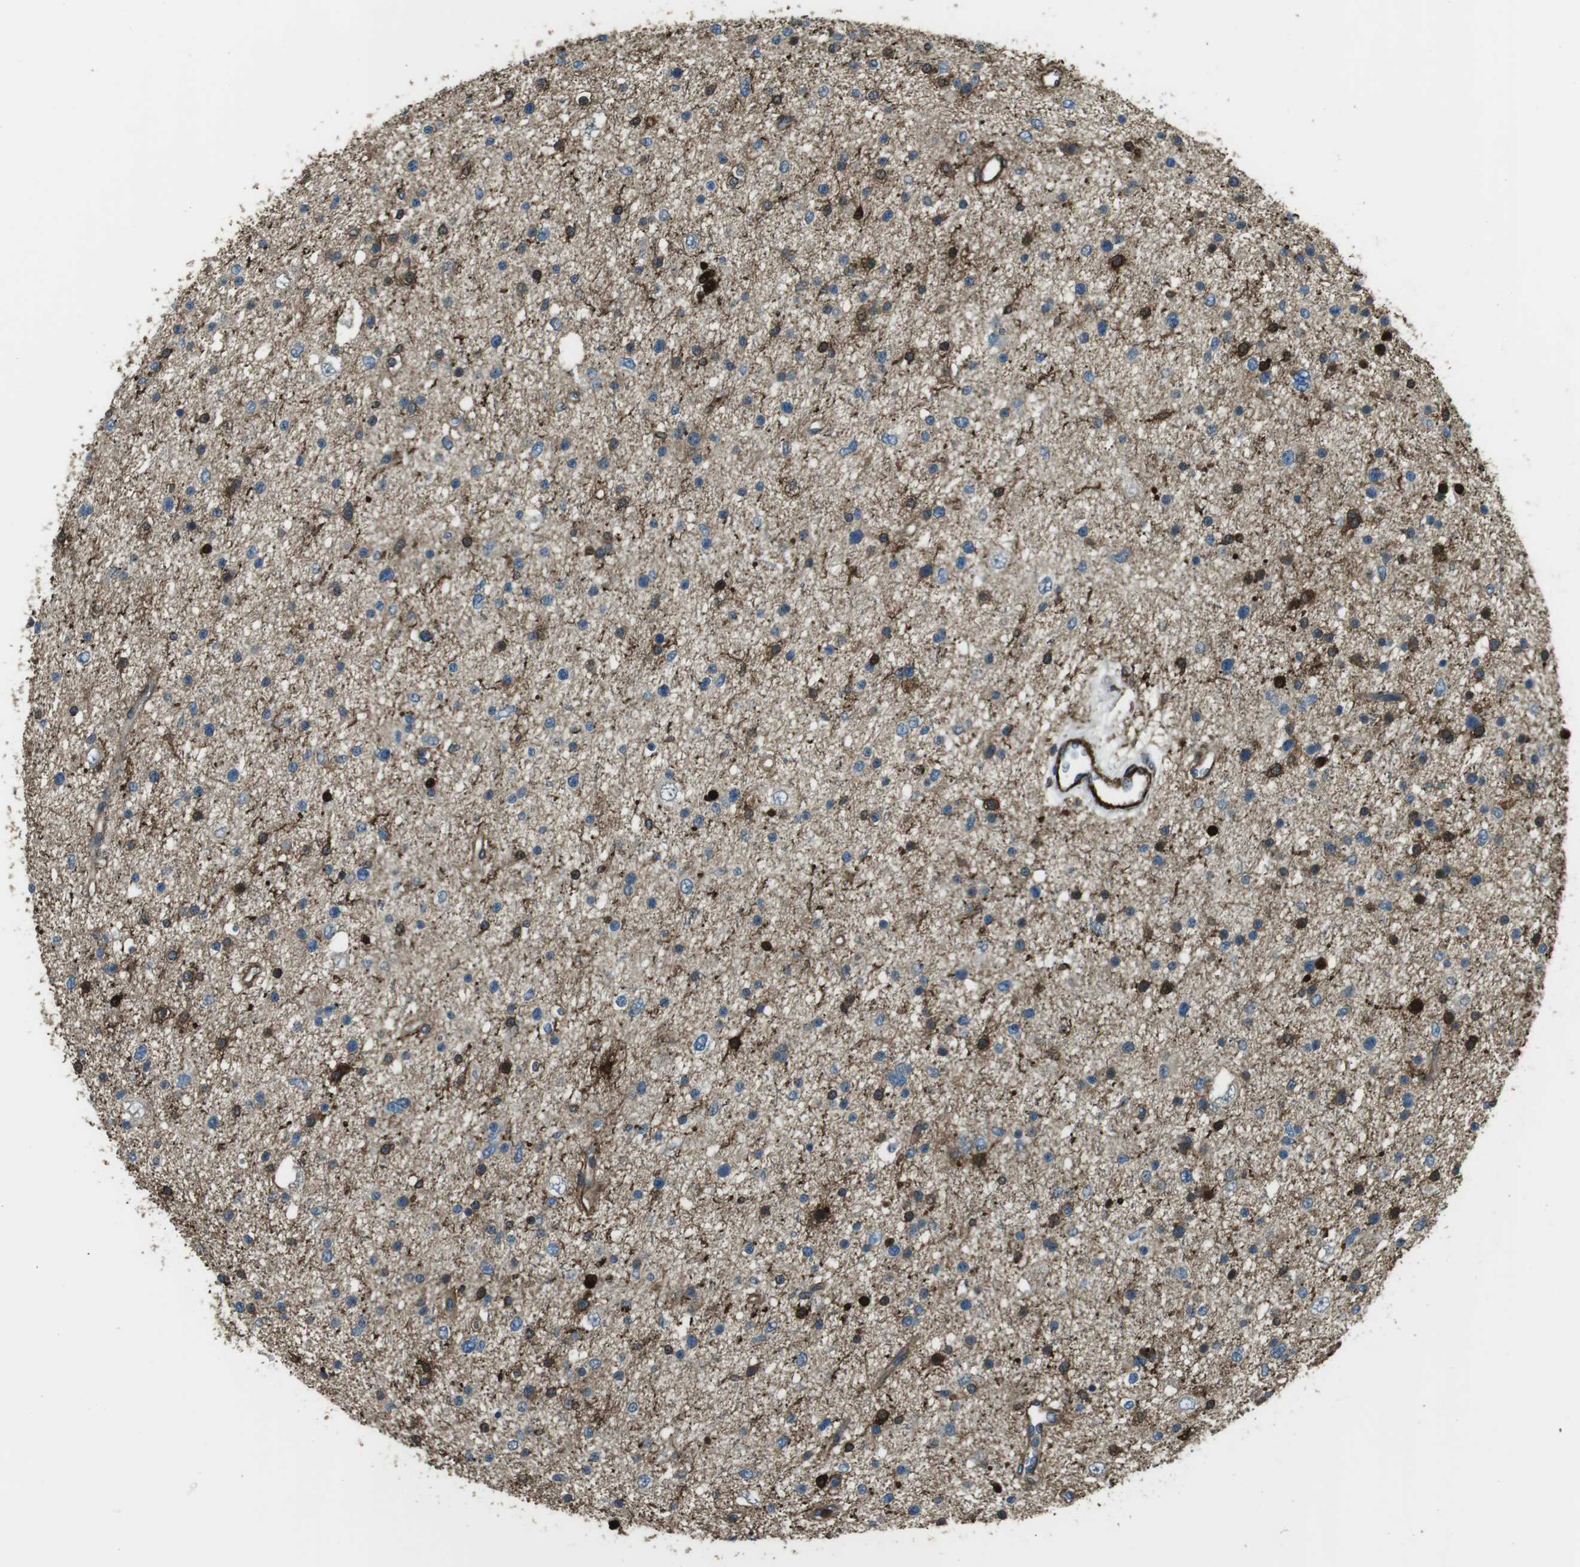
{"staining": {"intensity": "strong", "quantity": "<25%", "location": "cytoplasmic/membranous"}, "tissue": "glioma", "cell_type": "Tumor cells", "image_type": "cancer", "snomed": [{"axis": "morphology", "description": "Glioma, malignant, Low grade"}, {"axis": "topography", "description": "Brain"}], "caption": "Brown immunohistochemical staining in human malignant glioma (low-grade) reveals strong cytoplasmic/membranous positivity in approximately <25% of tumor cells.", "gene": "SFT2D1", "patient": {"sex": "female", "age": 37}}